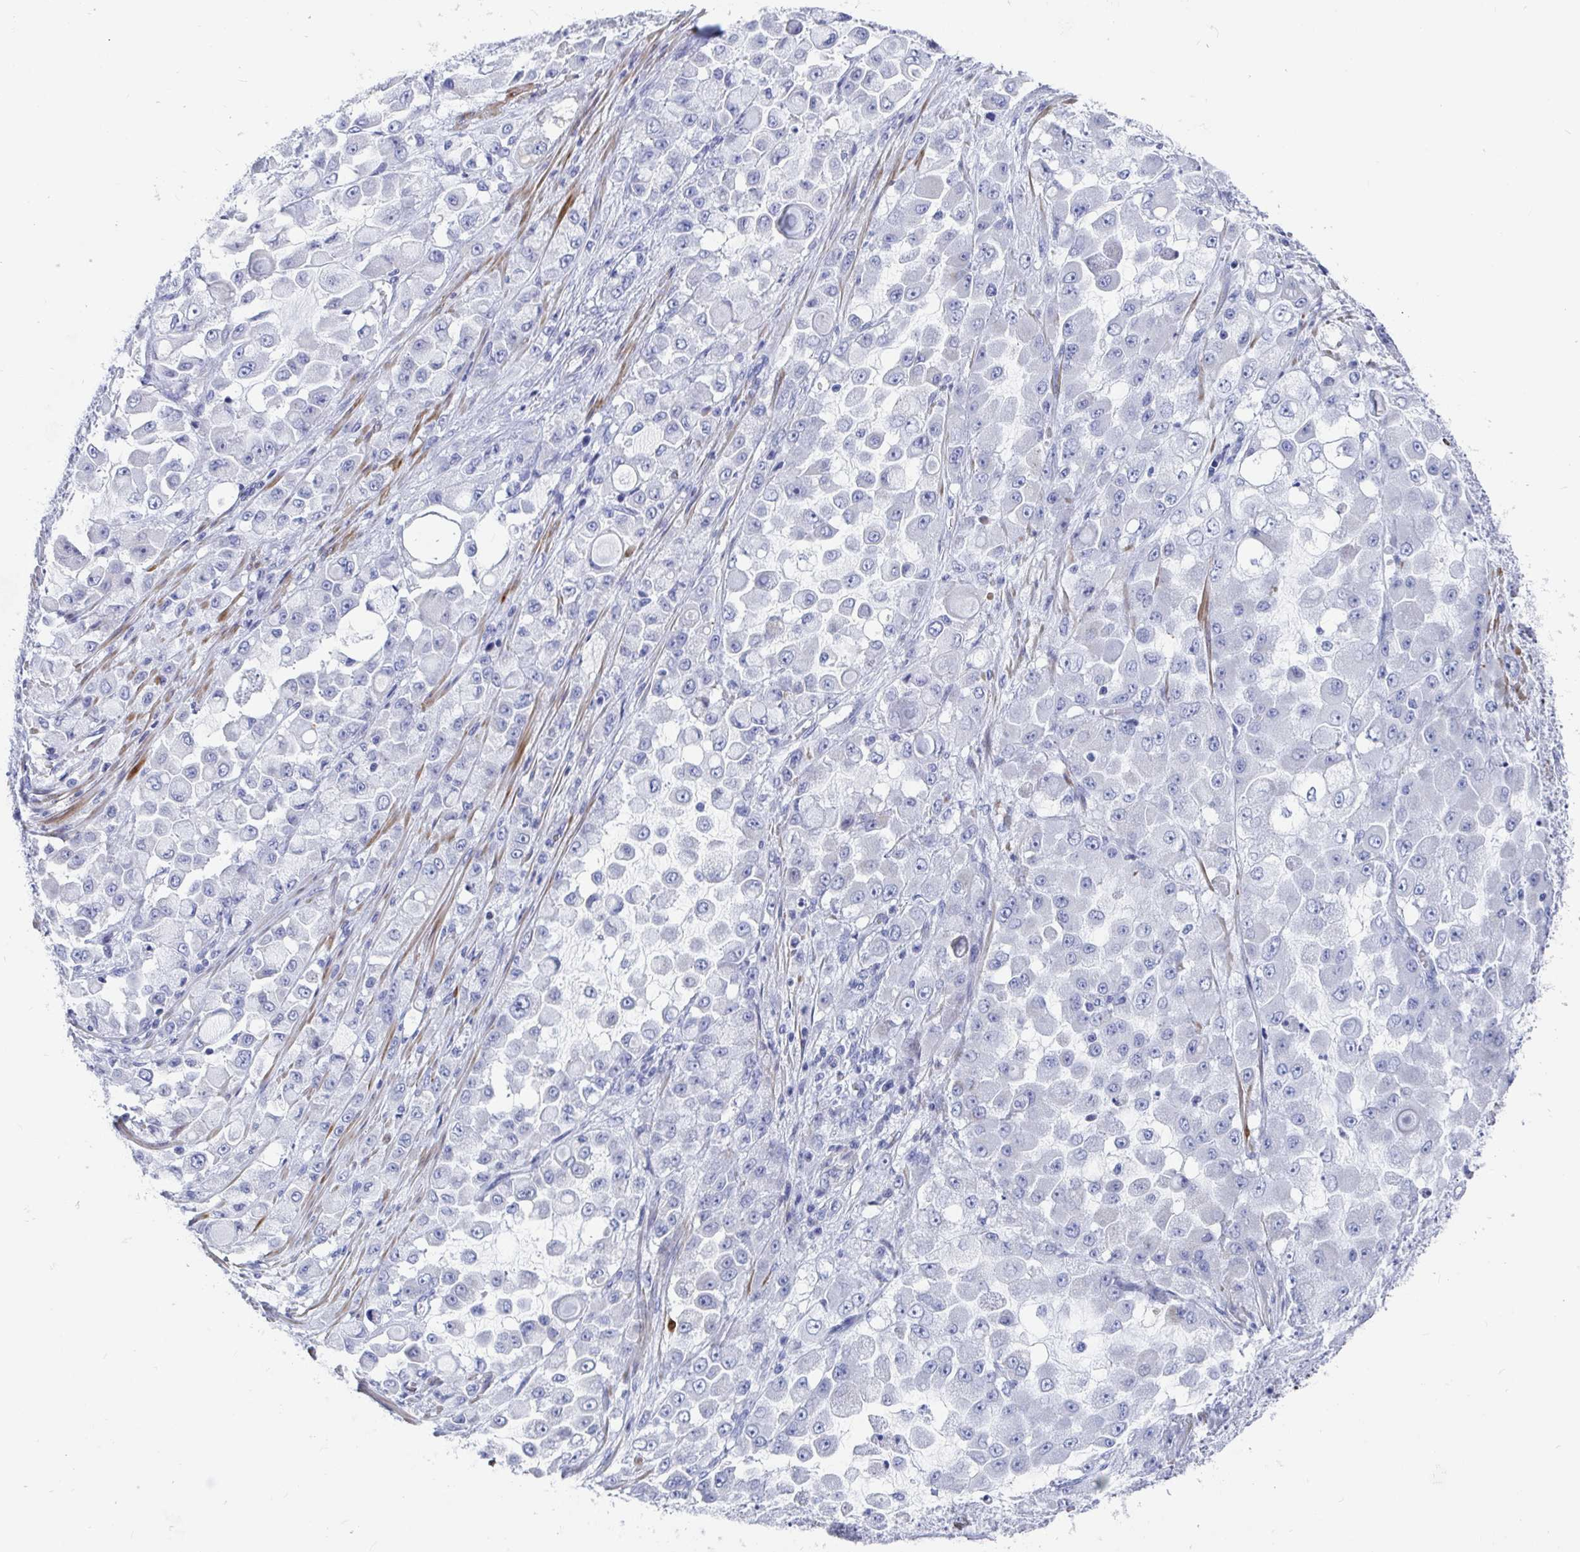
{"staining": {"intensity": "negative", "quantity": "none", "location": "none"}, "tissue": "stomach cancer", "cell_type": "Tumor cells", "image_type": "cancer", "snomed": [{"axis": "morphology", "description": "Adenocarcinoma, NOS"}, {"axis": "topography", "description": "Stomach"}], "caption": "The micrograph reveals no staining of tumor cells in stomach cancer. Nuclei are stained in blue.", "gene": "ZFP82", "patient": {"sex": "female", "age": 76}}